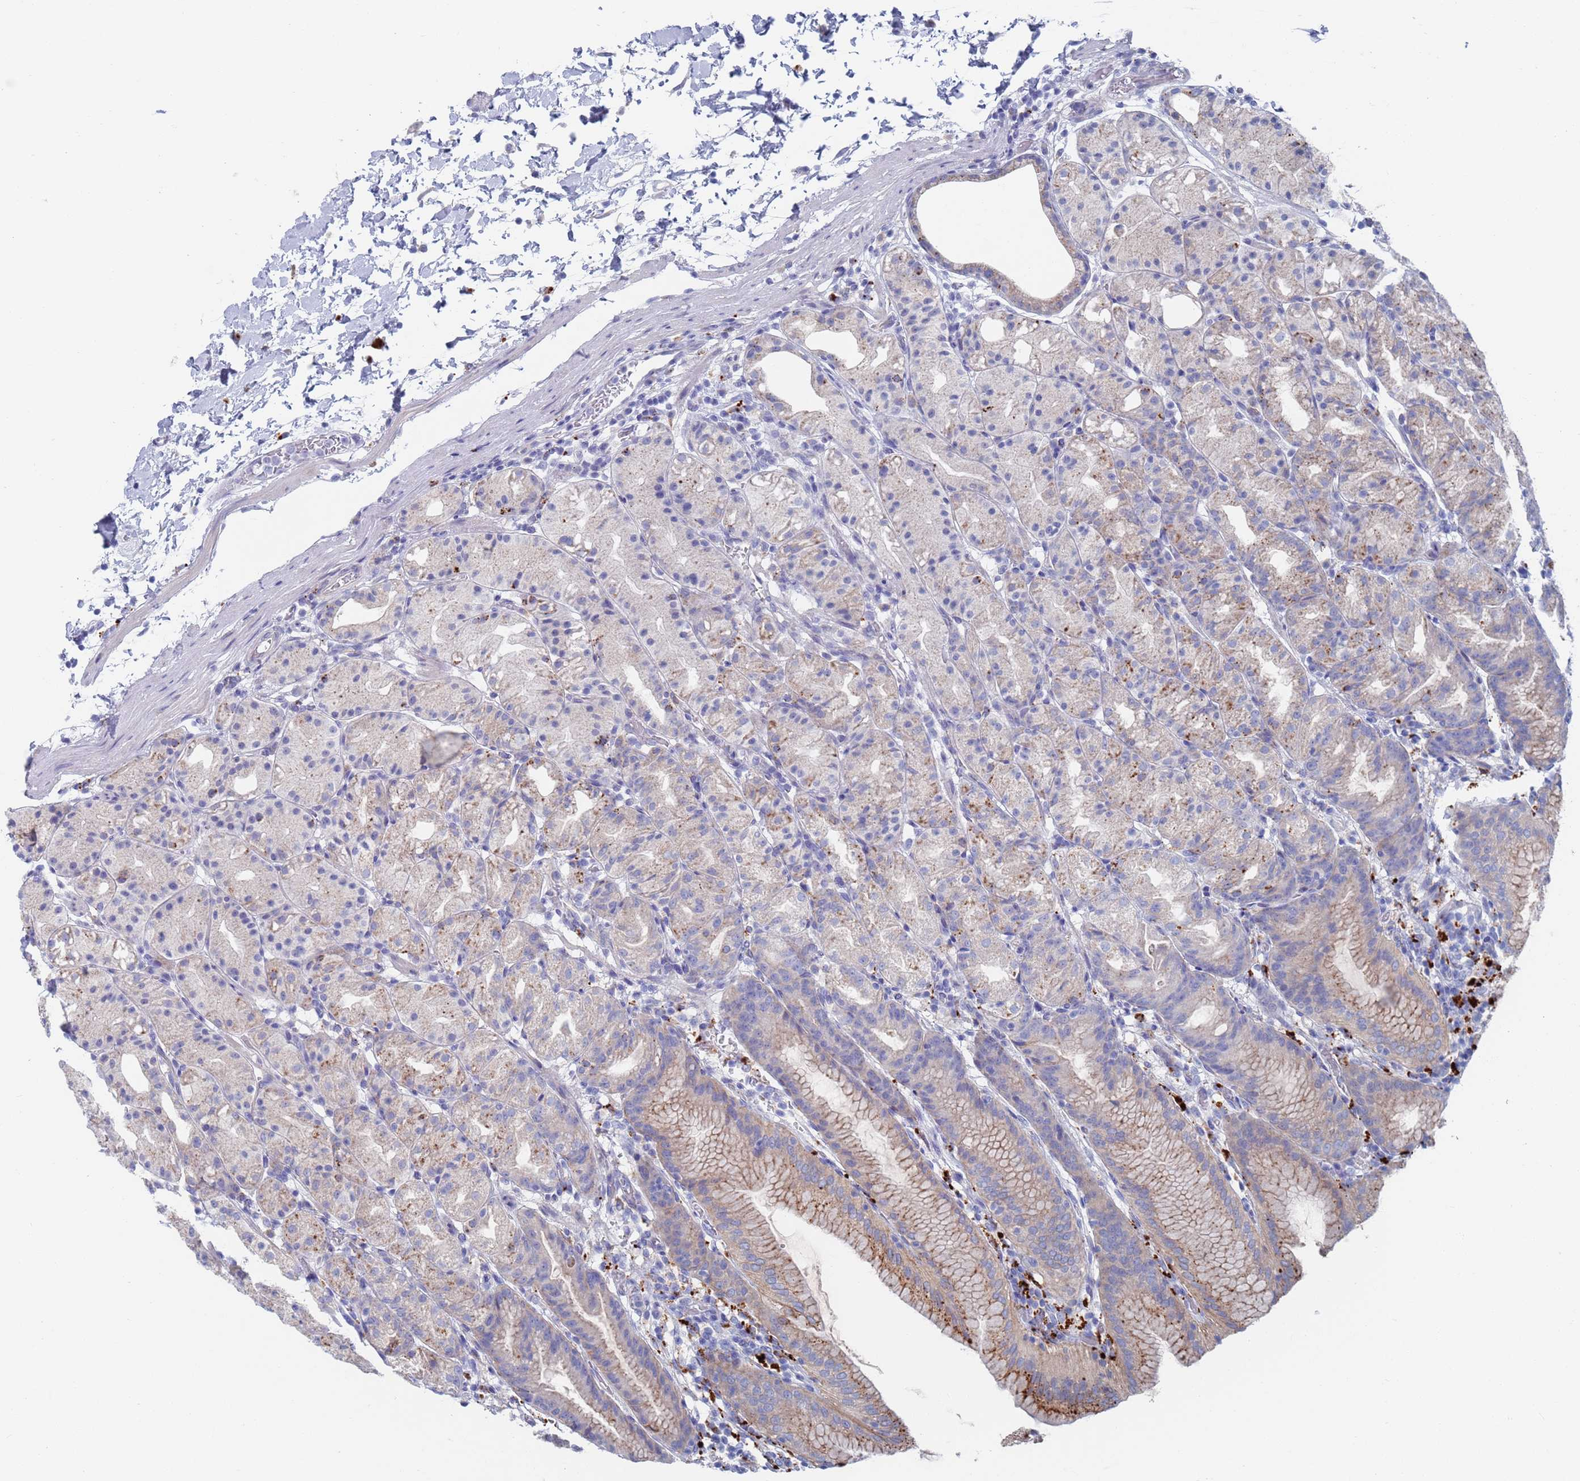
{"staining": {"intensity": "strong", "quantity": "<25%", "location": "cytoplasmic/membranous"}, "tissue": "stomach", "cell_type": "Glandular cells", "image_type": "normal", "snomed": [{"axis": "morphology", "description": "Normal tissue, NOS"}, {"axis": "topography", "description": "Stomach, upper"}], "caption": "This micrograph exhibits normal stomach stained with immunohistochemistry (IHC) to label a protein in brown. The cytoplasmic/membranous of glandular cells show strong positivity for the protein. Nuclei are counter-stained blue.", "gene": "FUCA1", "patient": {"sex": "male", "age": 48}}